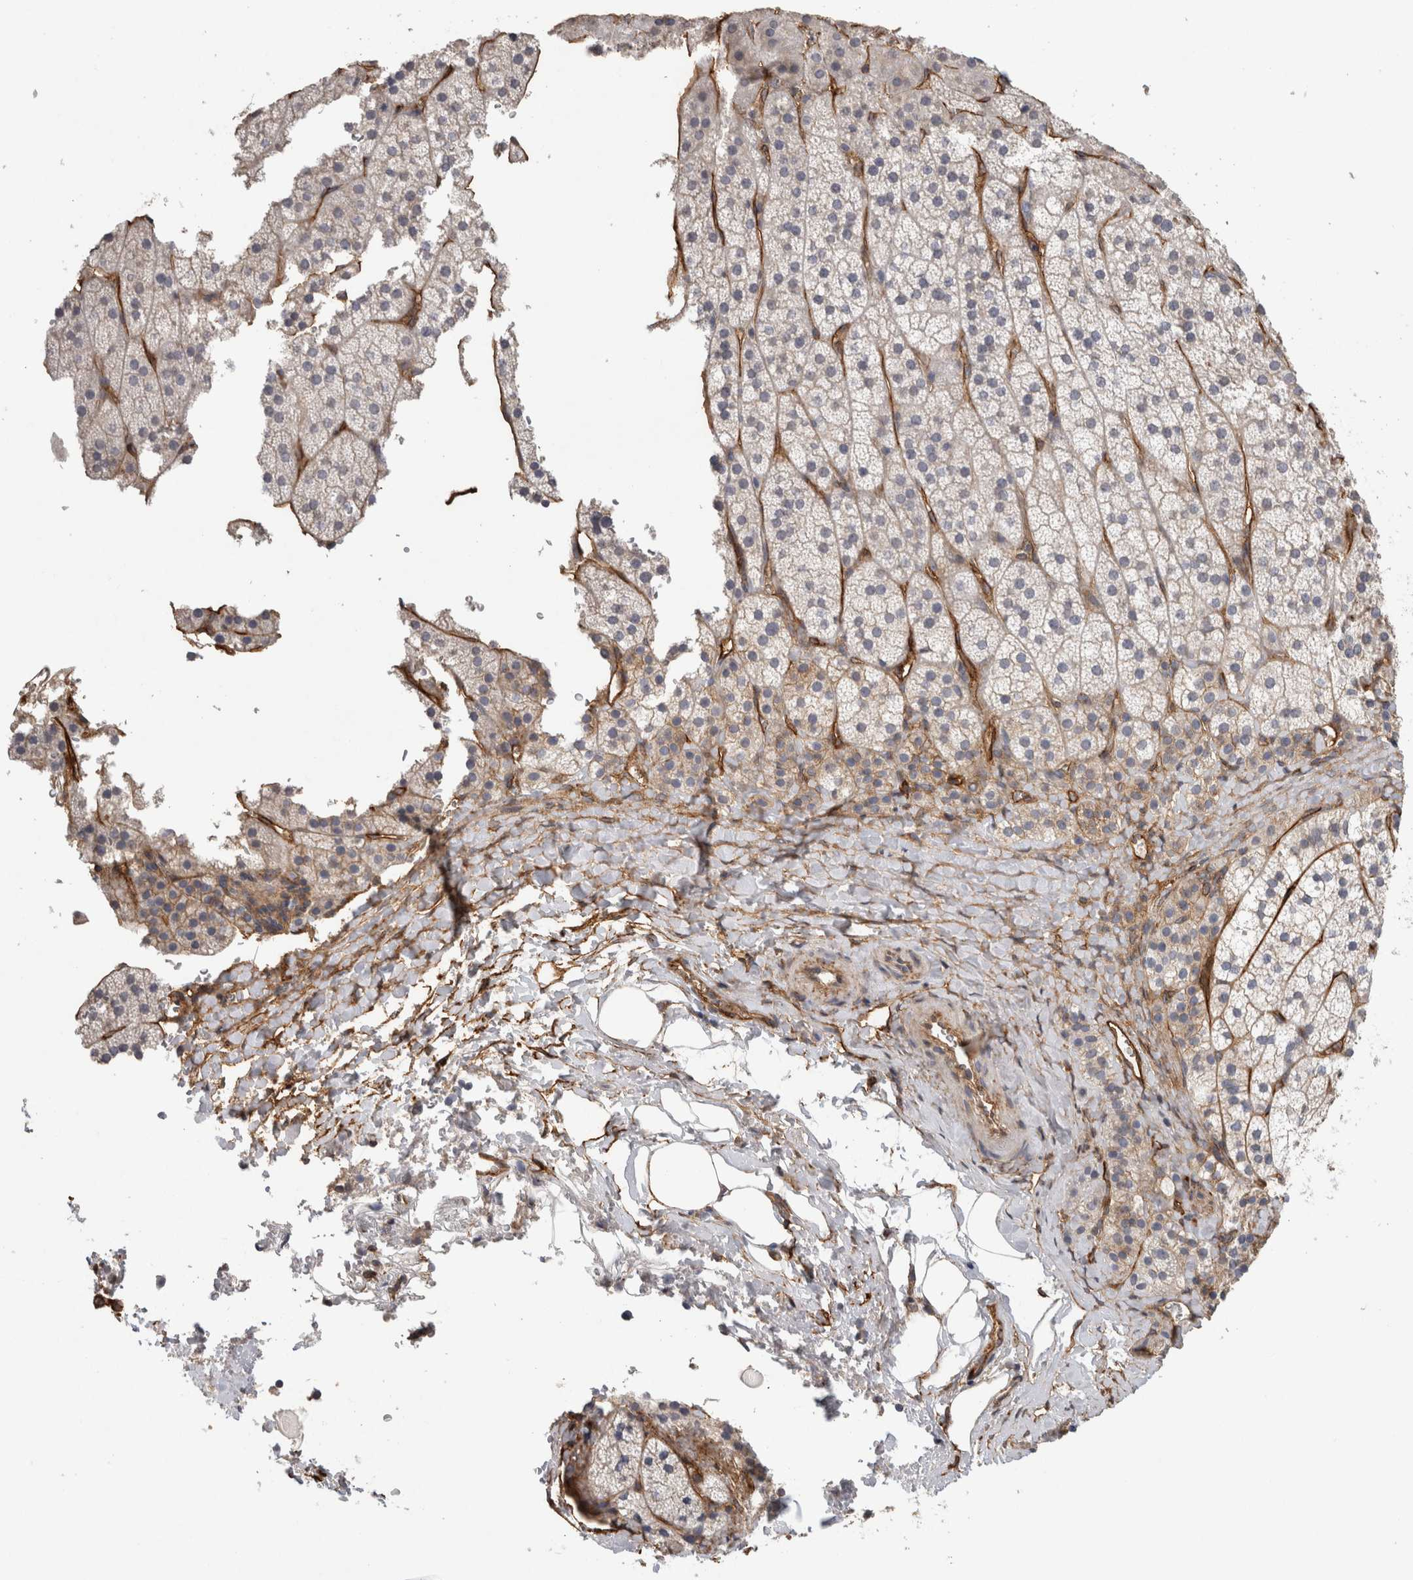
{"staining": {"intensity": "negative", "quantity": "none", "location": "none"}, "tissue": "adrenal gland", "cell_type": "Glandular cells", "image_type": "normal", "snomed": [{"axis": "morphology", "description": "Normal tissue, NOS"}, {"axis": "topography", "description": "Adrenal gland"}], "caption": "Protein analysis of normal adrenal gland displays no significant staining in glandular cells.", "gene": "RECK", "patient": {"sex": "female", "age": 44}}